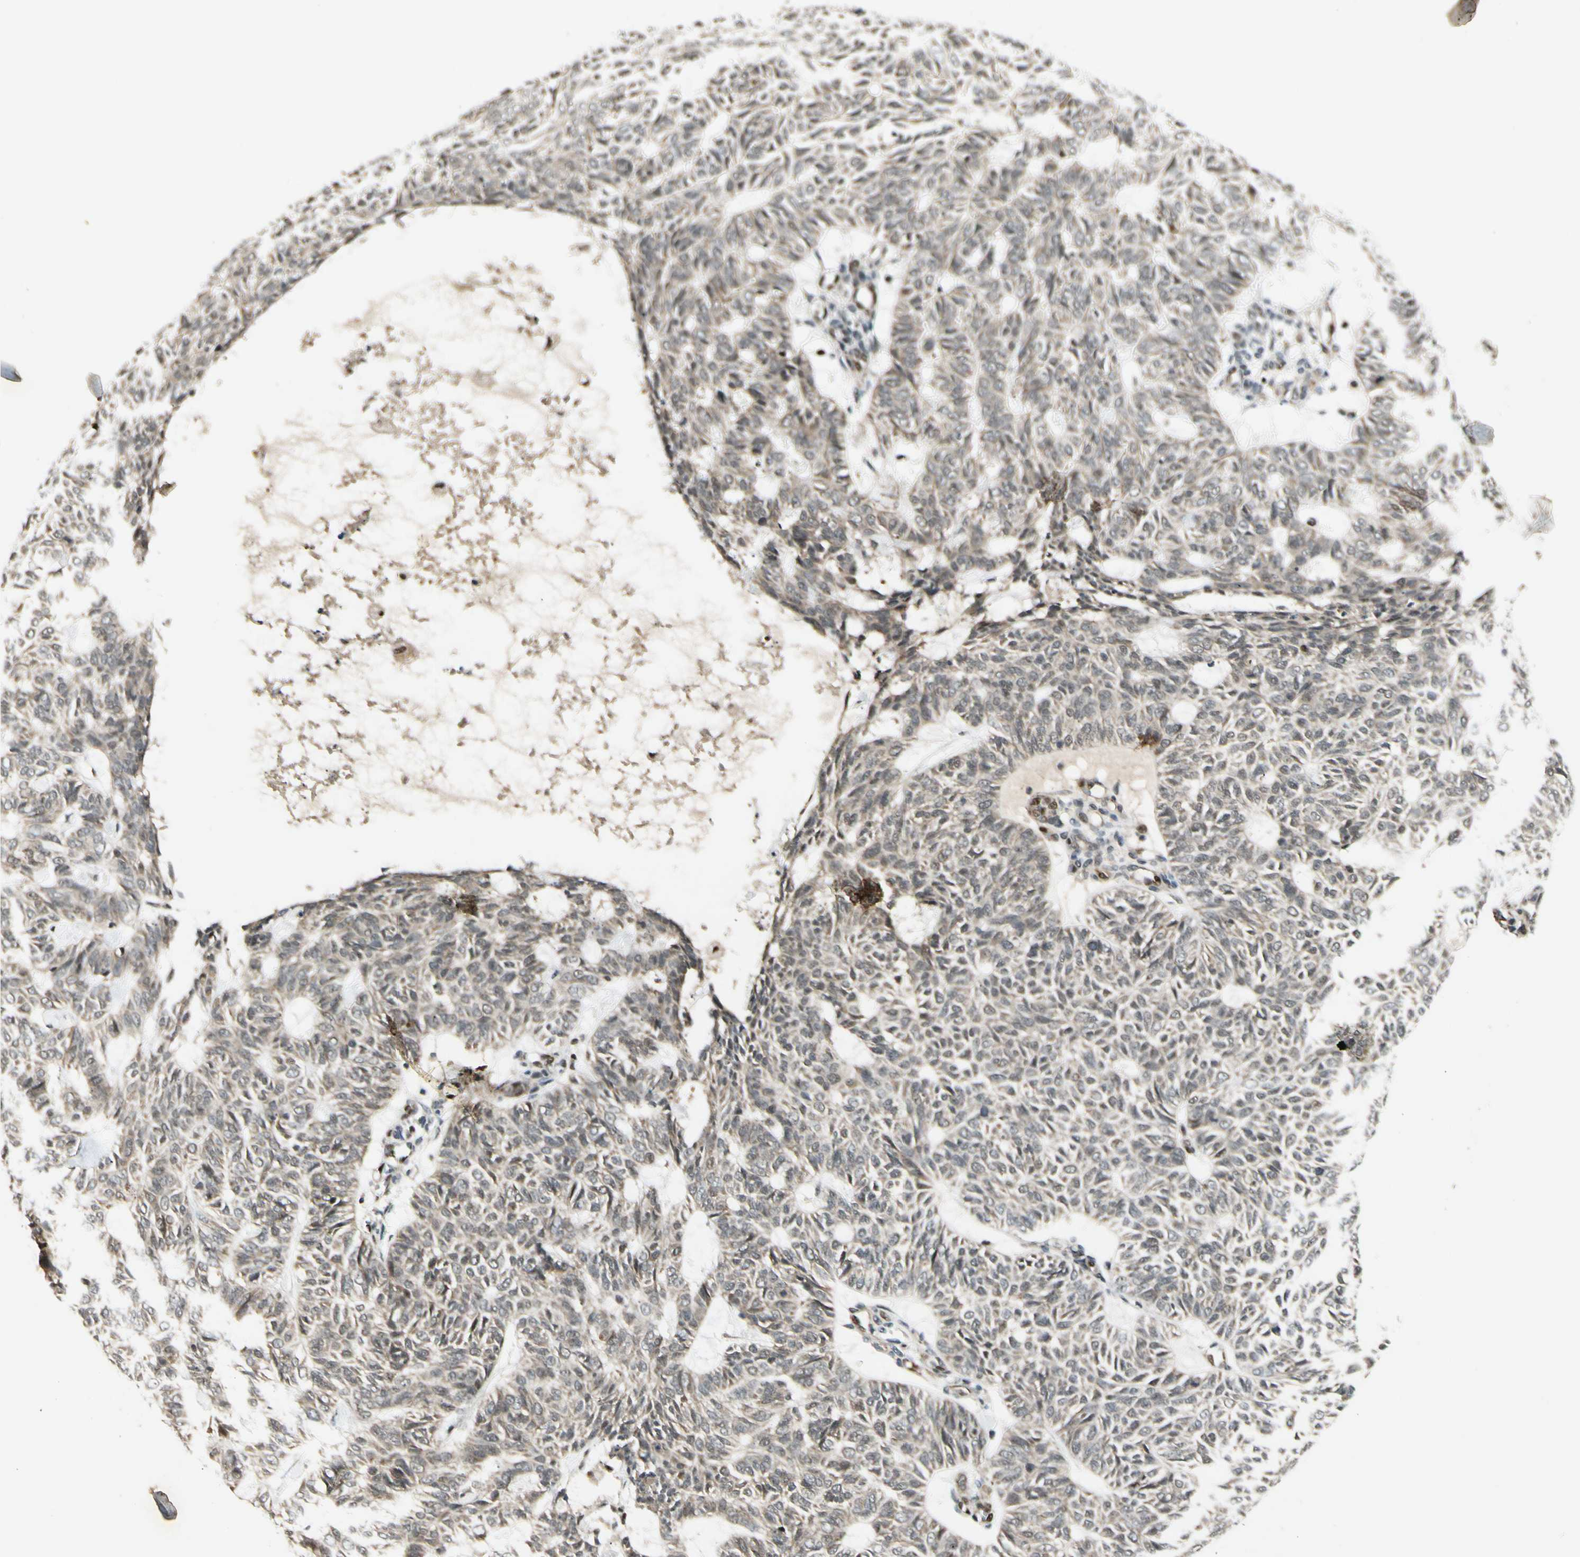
{"staining": {"intensity": "weak", "quantity": "25%-75%", "location": "cytoplasmic/membranous"}, "tissue": "skin cancer", "cell_type": "Tumor cells", "image_type": "cancer", "snomed": [{"axis": "morphology", "description": "Basal cell carcinoma"}, {"axis": "topography", "description": "Skin"}], "caption": "The histopathology image exhibits a brown stain indicating the presence of a protein in the cytoplasmic/membranous of tumor cells in skin cancer.", "gene": "CDK11A", "patient": {"sex": "male", "age": 87}}